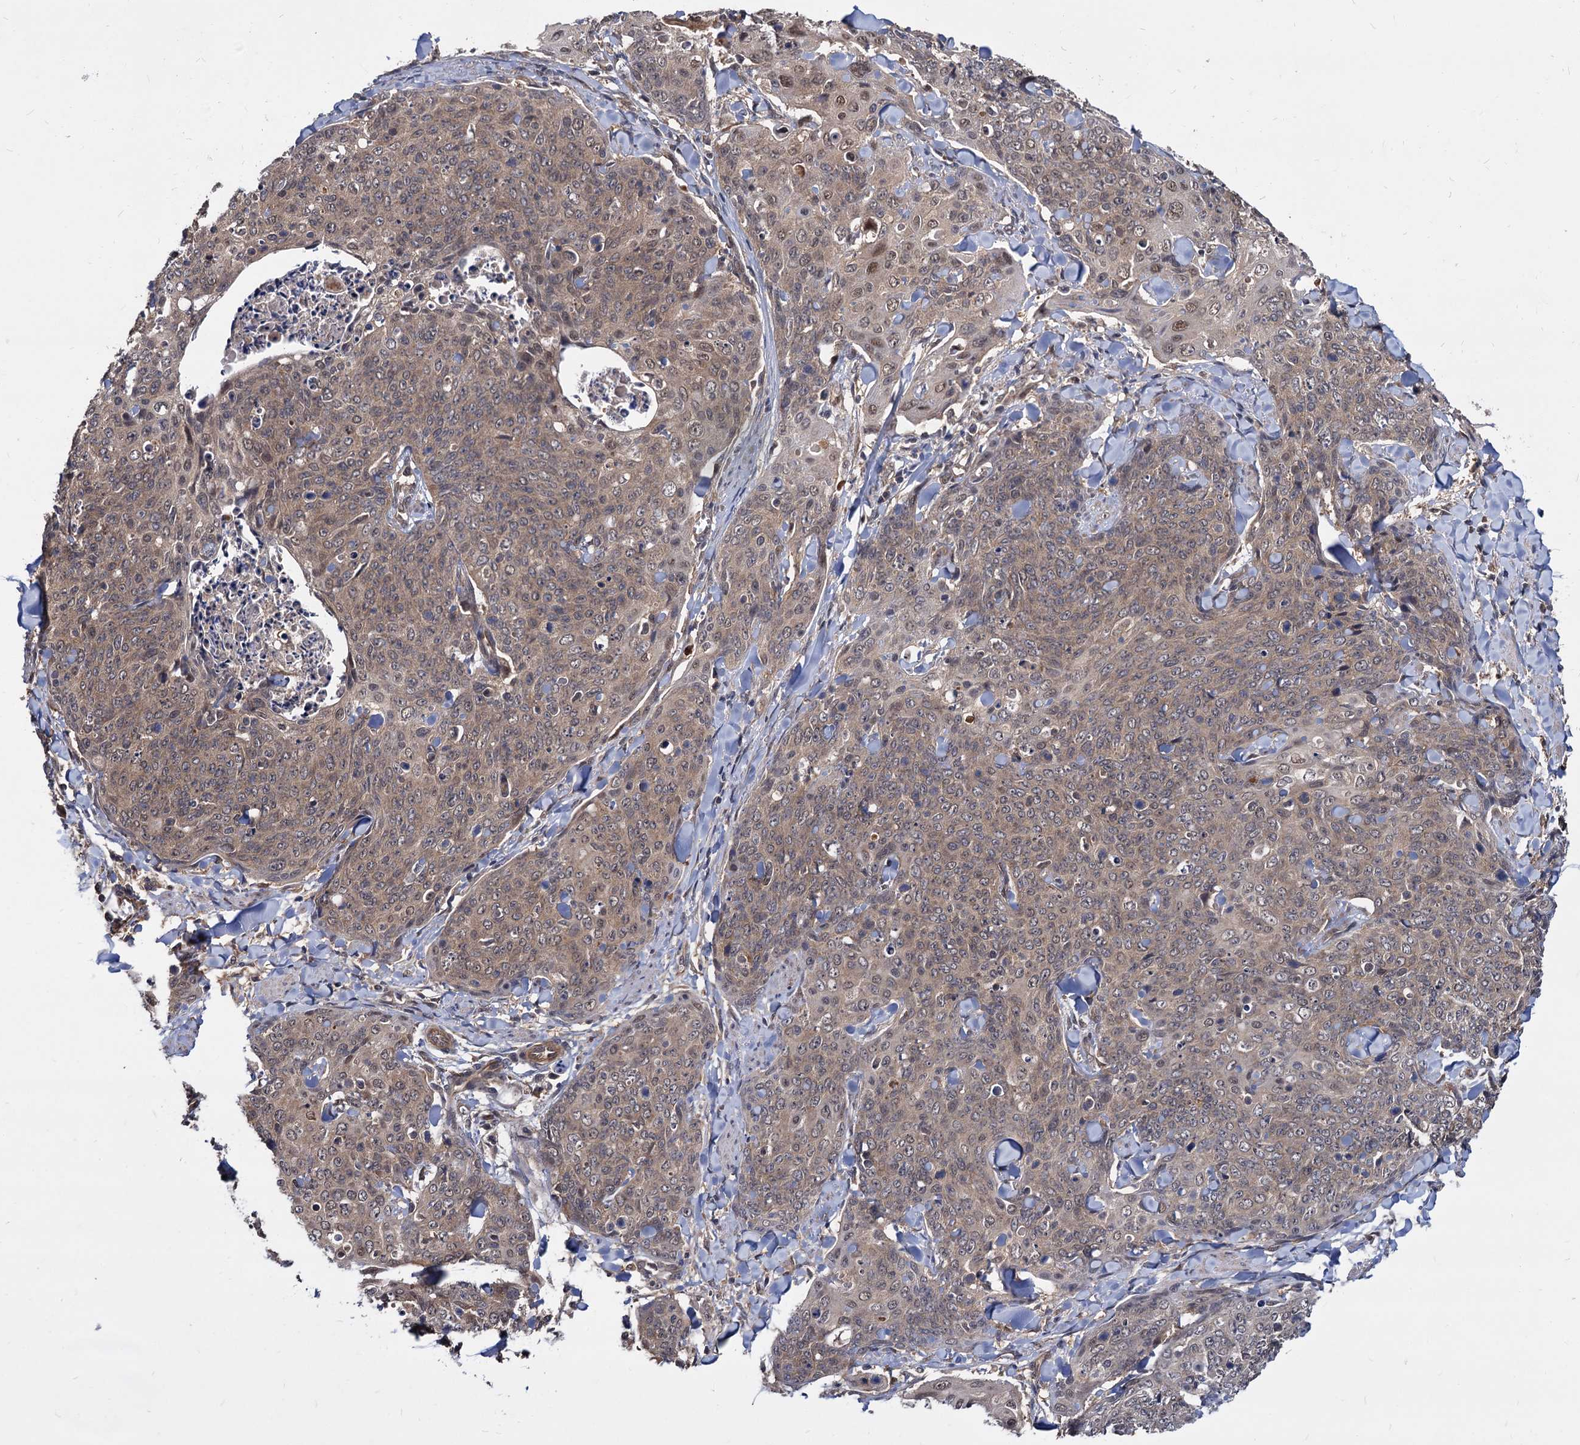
{"staining": {"intensity": "weak", "quantity": ">75%", "location": "cytoplasmic/membranous,nuclear"}, "tissue": "skin cancer", "cell_type": "Tumor cells", "image_type": "cancer", "snomed": [{"axis": "morphology", "description": "Squamous cell carcinoma, NOS"}, {"axis": "topography", "description": "Skin"}, {"axis": "topography", "description": "Vulva"}], "caption": "Weak cytoplasmic/membranous and nuclear expression for a protein is present in approximately >75% of tumor cells of skin cancer (squamous cell carcinoma) using IHC.", "gene": "PSMD4", "patient": {"sex": "female", "age": 85}}